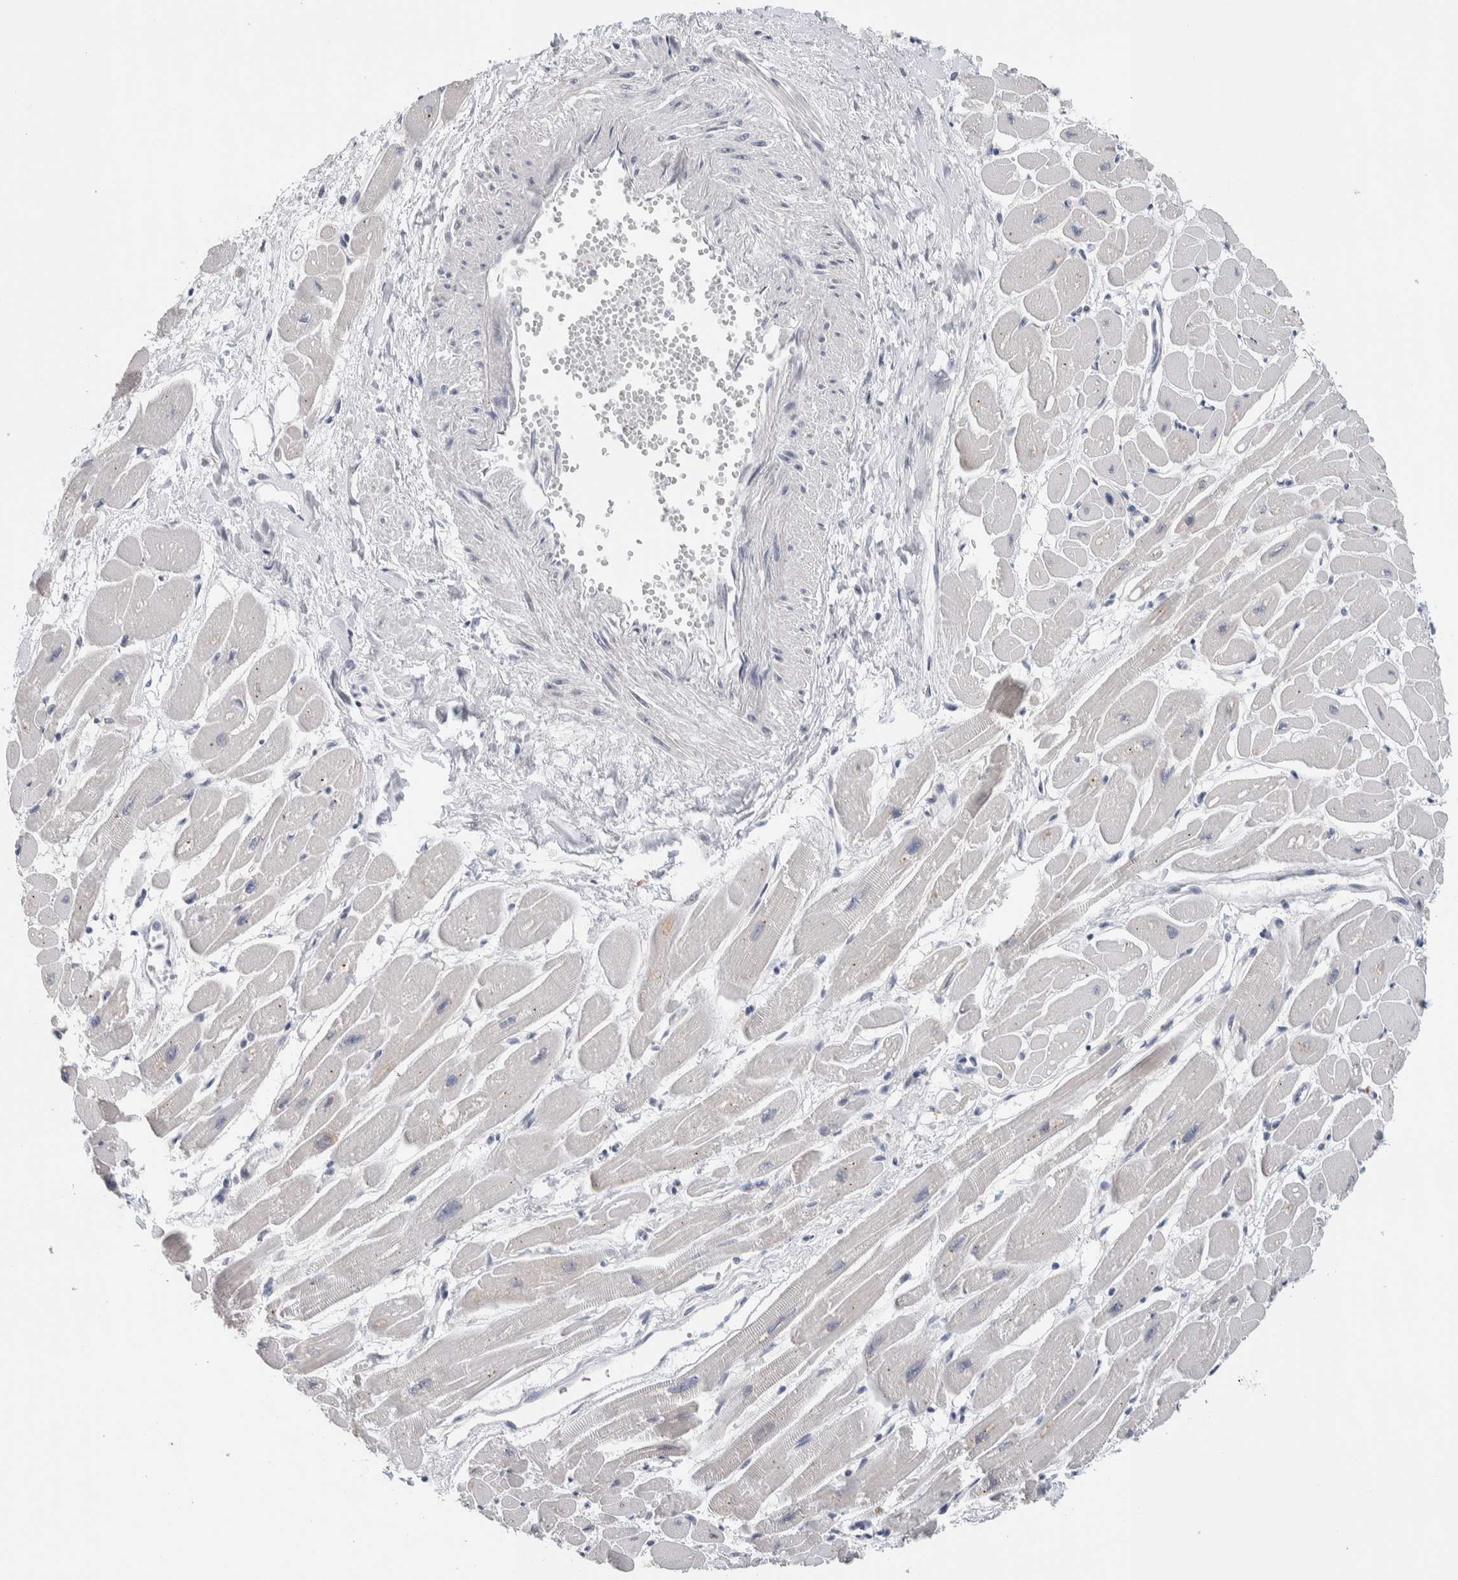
{"staining": {"intensity": "negative", "quantity": "none", "location": "none"}, "tissue": "heart muscle", "cell_type": "Cardiomyocytes", "image_type": "normal", "snomed": [{"axis": "morphology", "description": "Normal tissue, NOS"}, {"axis": "topography", "description": "Heart"}], "caption": "Immunohistochemistry of benign heart muscle displays no staining in cardiomyocytes.", "gene": "SCN2A", "patient": {"sex": "female", "age": 54}}